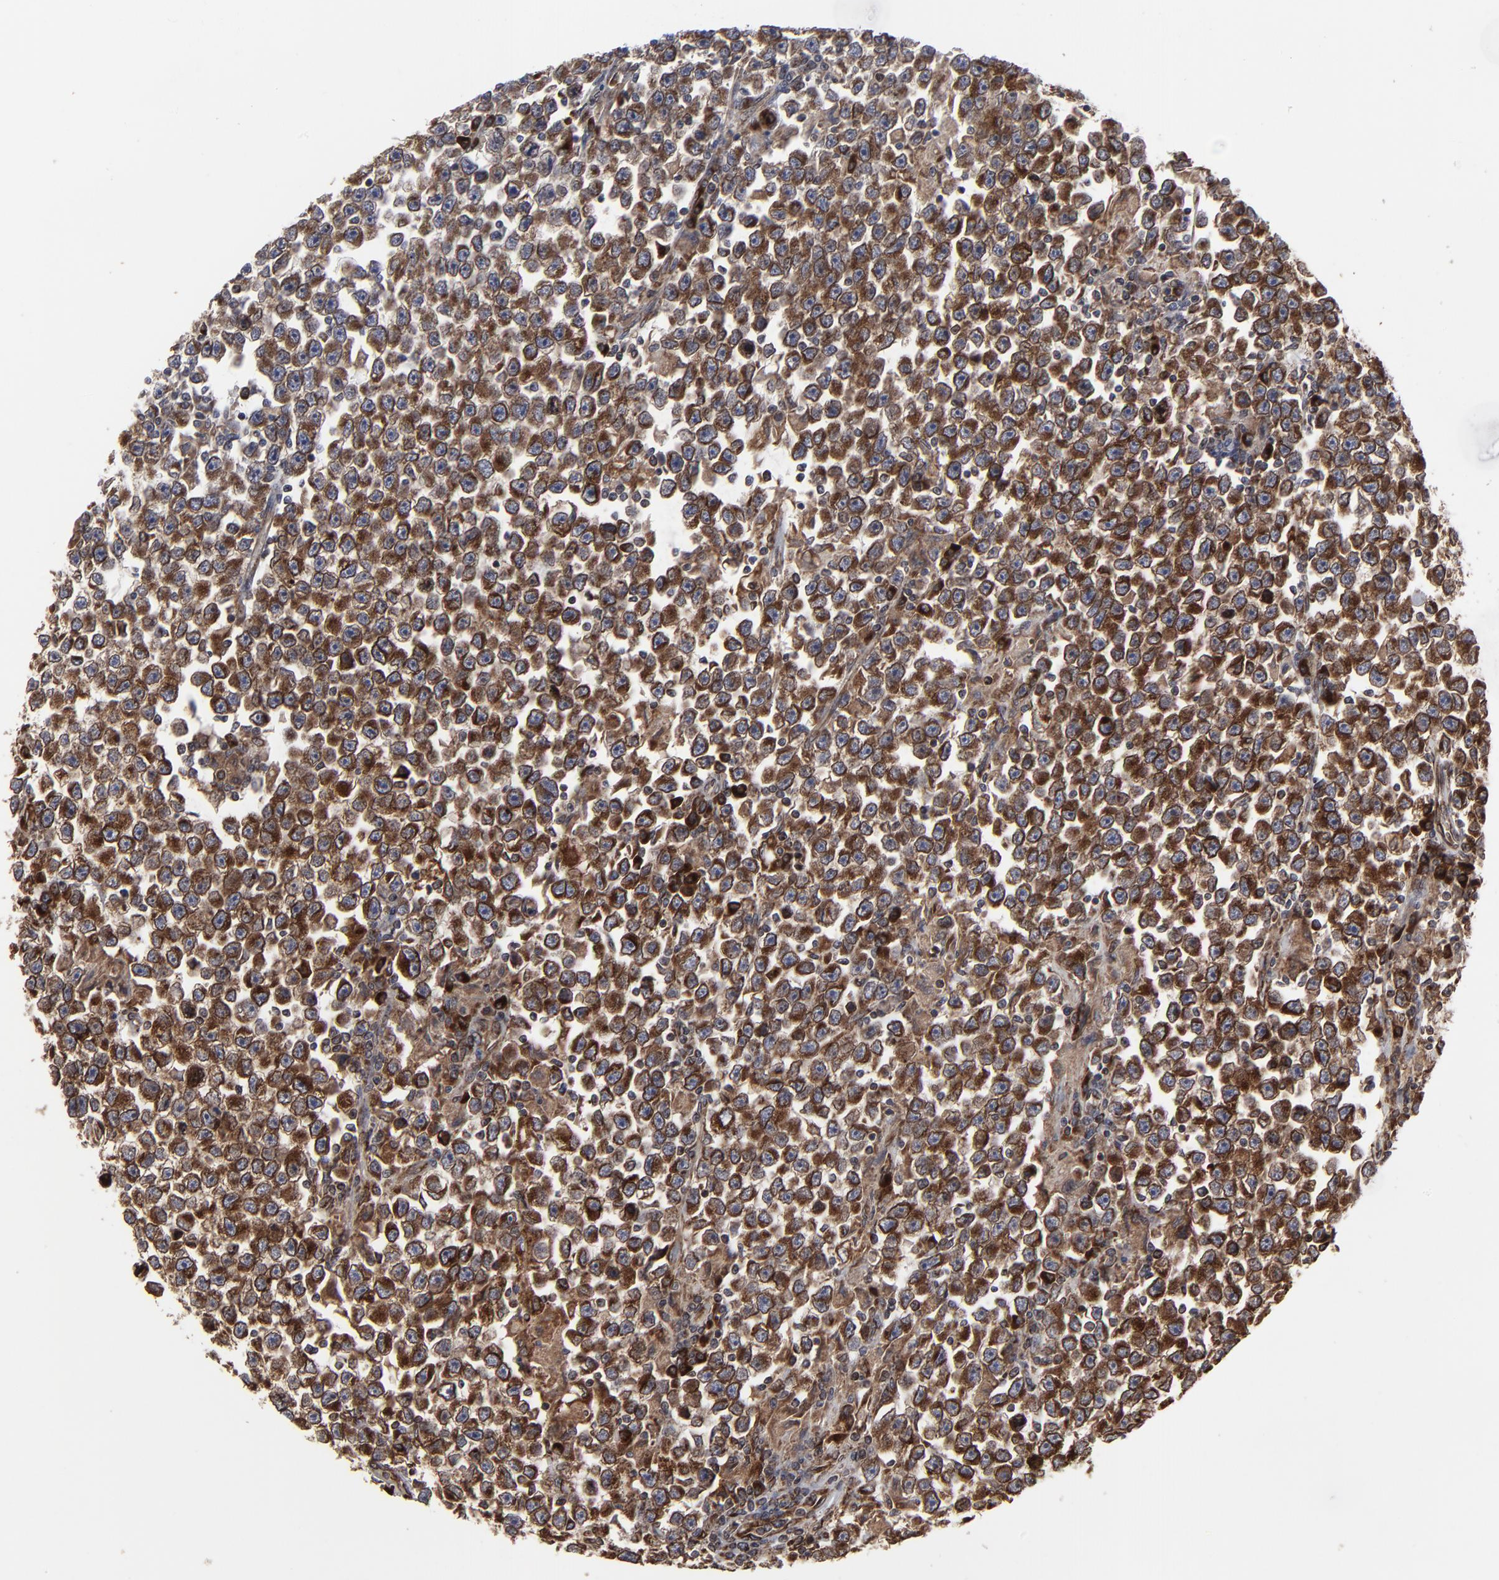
{"staining": {"intensity": "moderate", "quantity": ">75%", "location": "cytoplasmic/membranous"}, "tissue": "testis cancer", "cell_type": "Tumor cells", "image_type": "cancer", "snomed": [{"axis": "morphology", "description": "Seminoma, NOS"}, {"axis": "topography", "description": "Testis"}], "caption": "Immunohistochemical staining of testis seminoma reveals medium levels of moderate cytoplasmic/membranous staining in about >75% of tumor cells.", "gene": "CNIH1", "patient": {"sex": "male", "age": 33}}